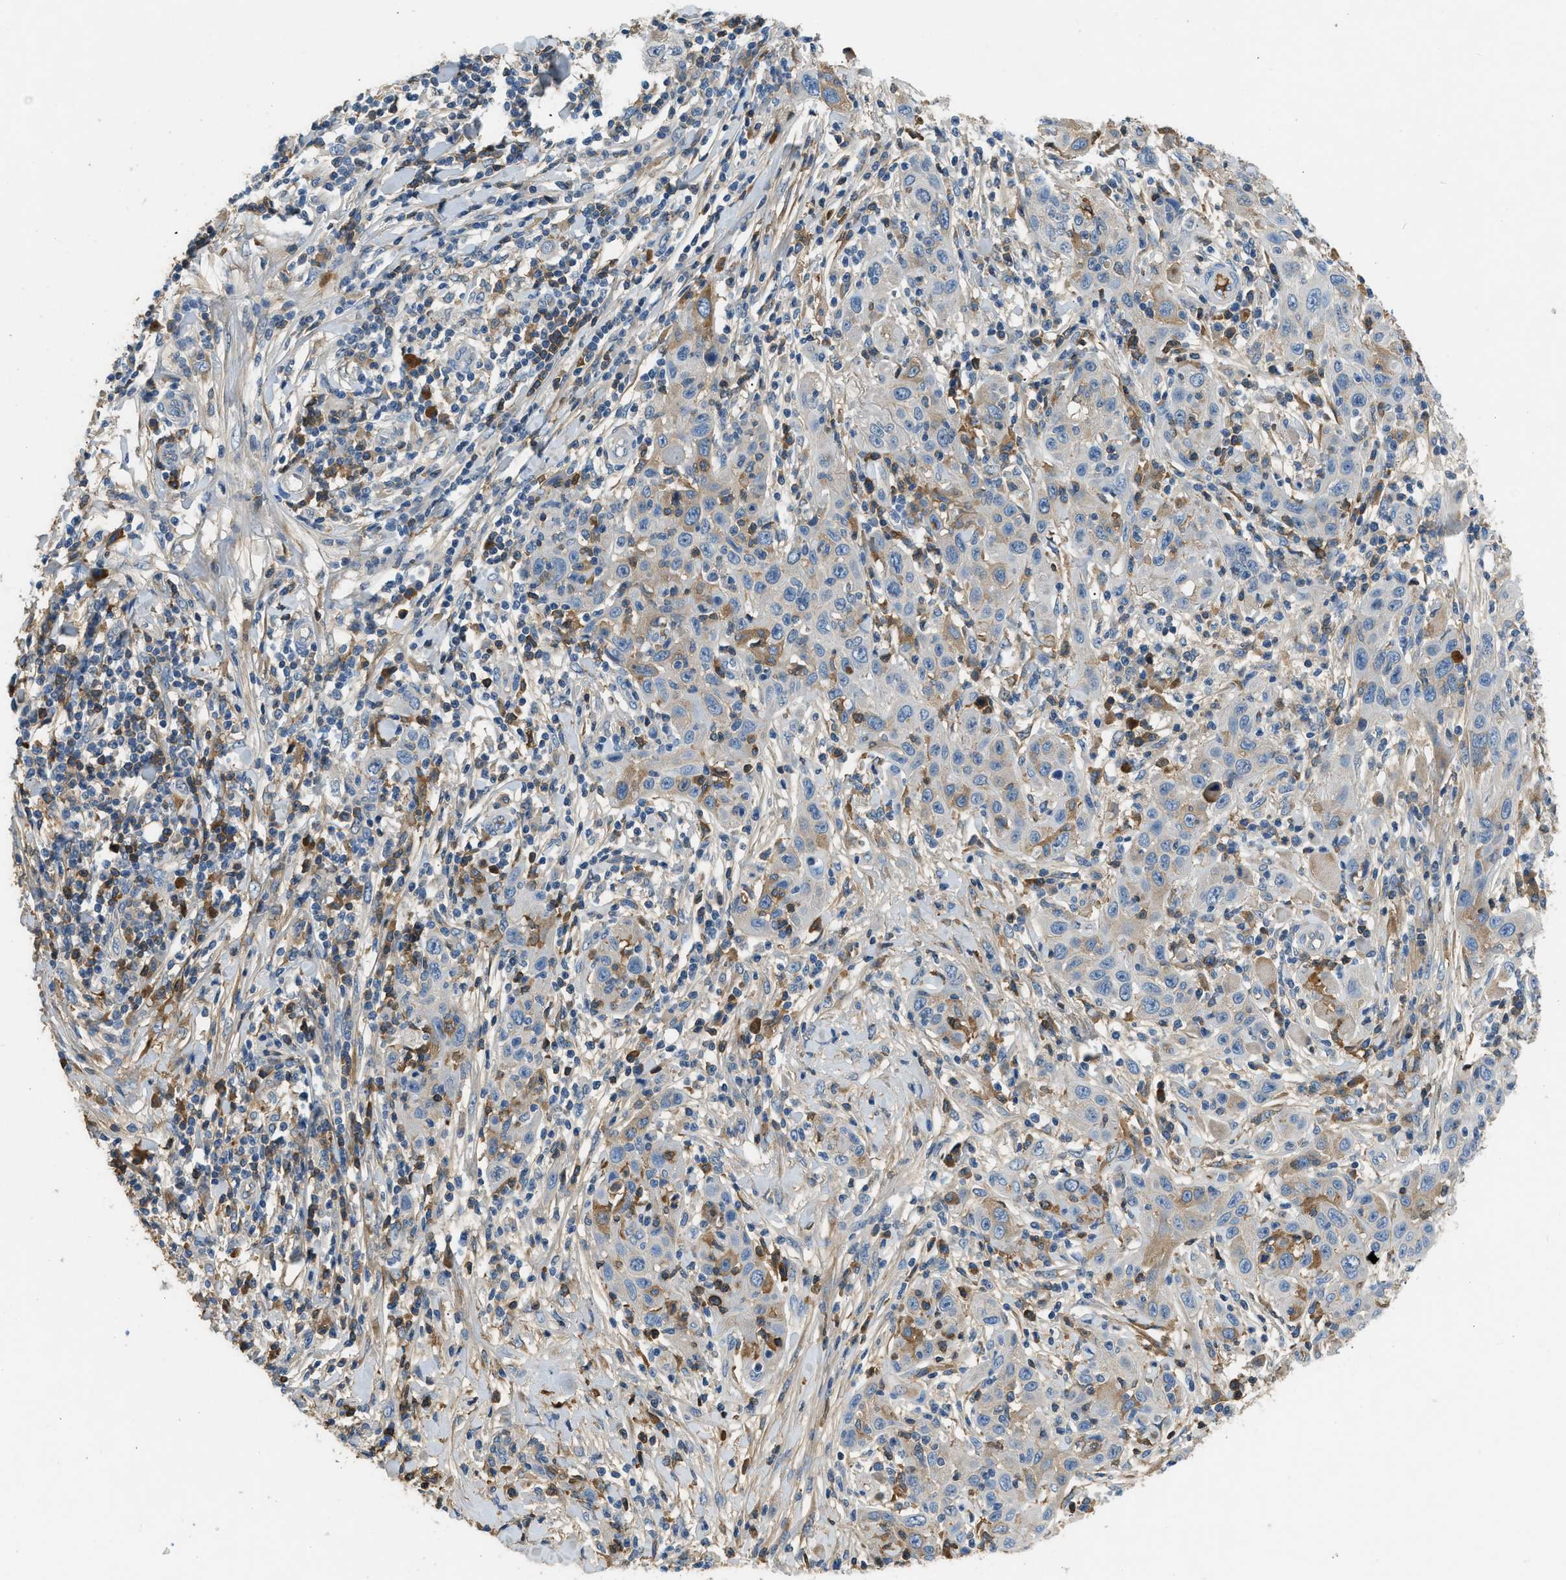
{"staining": {"intensity": "moderate", "quantity": "<25%", "location": "cytoplasmic/membranous"}, "tissue": "skin cancer", "cell_type": "Tumor cells", "image_type": "cancer", "snomed": [{"axis": "morphology", "description": "Squamous cell carcinoma, NOS"}, {"axis": "topography", "description": "Skin"}], "caption": "Human skin cancer (squamous cell carcinoma) stained with a protein marker exhibits moderate staining in tumor cells.", "gene": "STC1", "patient": {"sex": "female", "age": 88}}